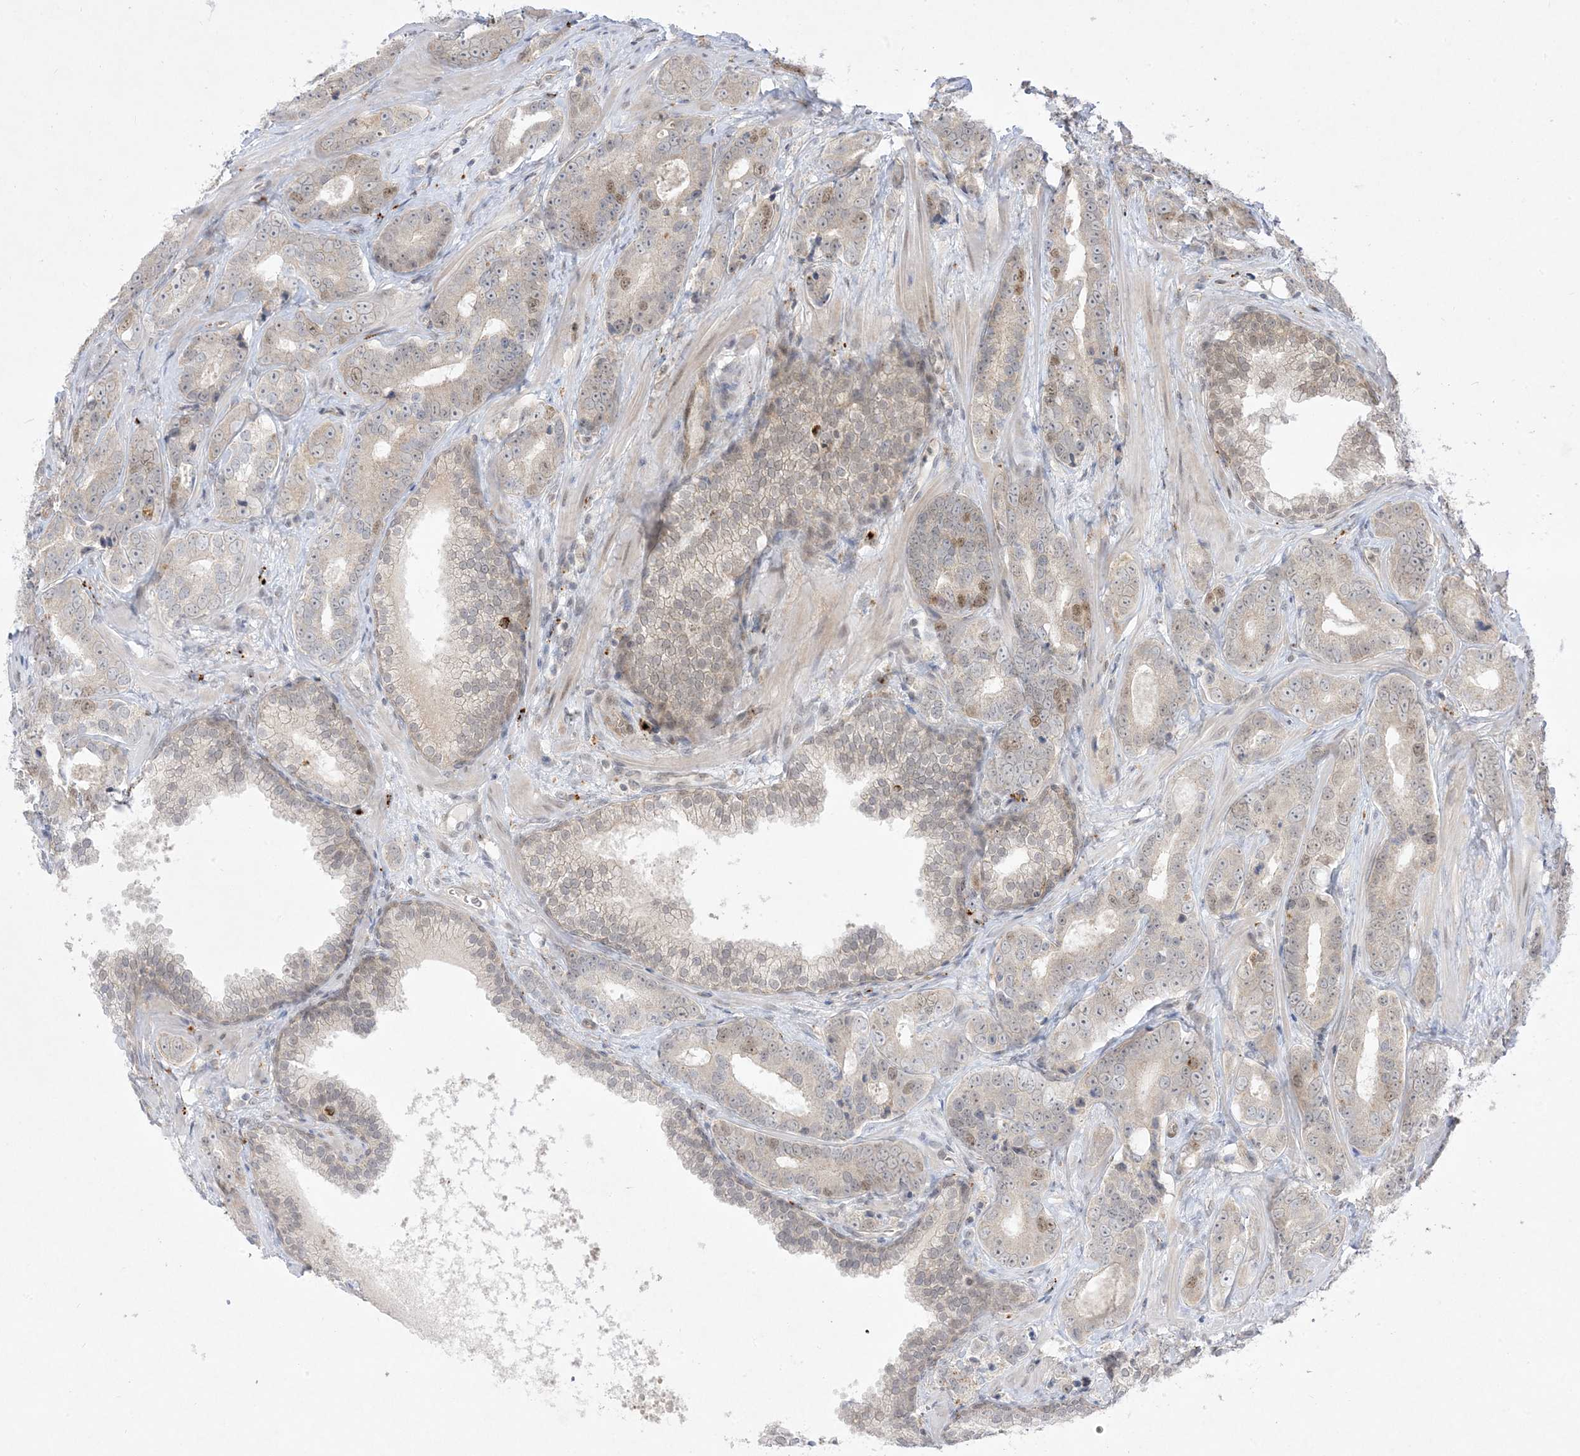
{"staining": {"intensity": "moderate", "quantity": "<25%", "location": "nuclear"}, "tissue": "prostate cancer", "cell_type": "Tumor cells", "image_type": "cancer", "snomed": [{"axis": "morphology", "description": "Adenocarcinoma, High grade"}, {"axis": "topography", "description": "Prostate"}], "caption": "A brown stain labels moderate nuclear expression of a protein in human prostate cancer tumor cells.", "gene": "PTK6", "patient": {"sex": "male", "age": 62}}